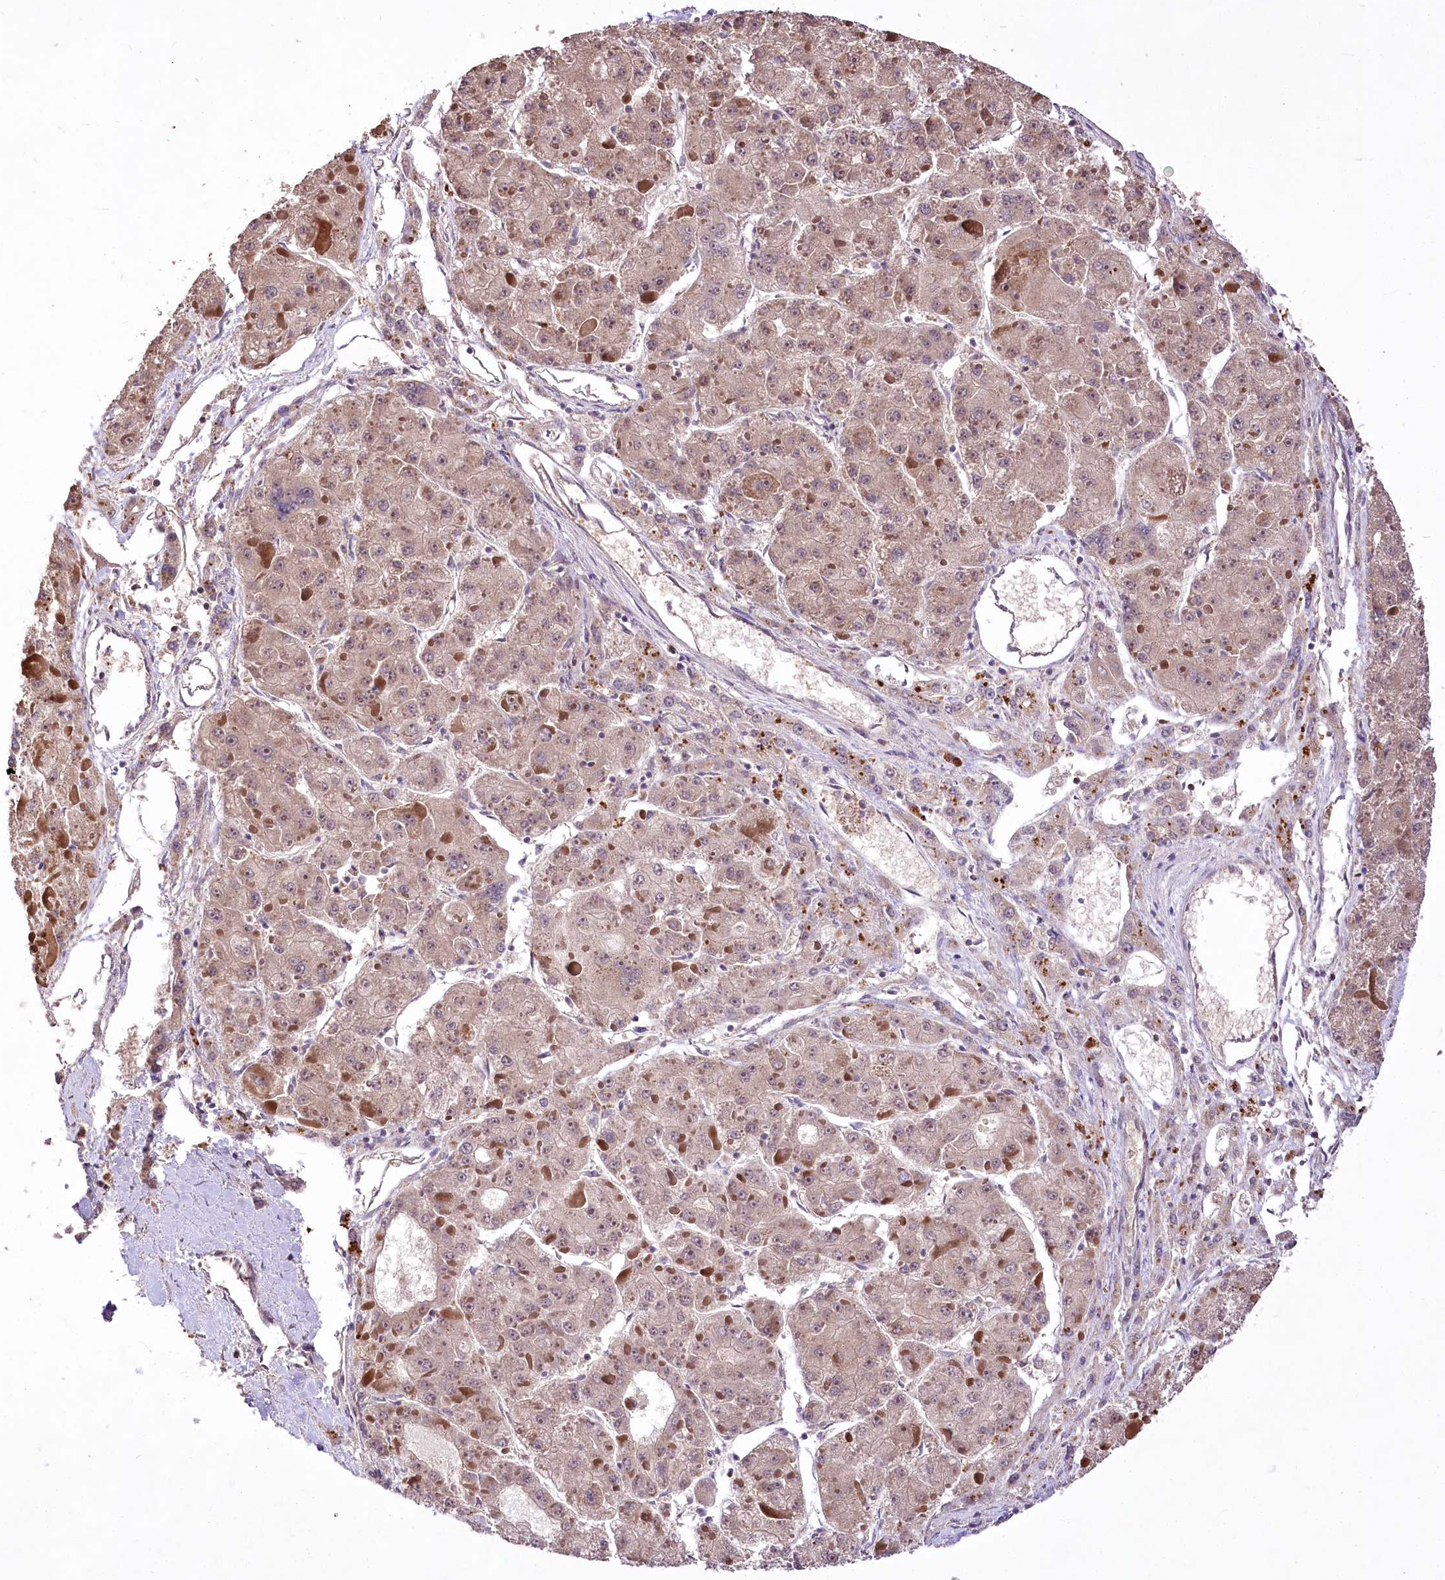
{"staining": {"intensity": "negative", "quantity": "none", "location": "none"}, "tissue": "liver cancer", "cell_type": "Tumor cells", "image_type": "cancer", "snomed": [{"axis": "morphology", "description": "Carcinoma, Hepatocellular, NOS"}, {"axis": "topography", "description": "Liver"}], "caption": "Human liver cancer (hepatocellular carcinoma) stained for a protein using immunohistochemistry (IHC) displays no expression in tumor cells.", "gene": "SERGEF", "patient": {"sex": "female", "age": 73}}